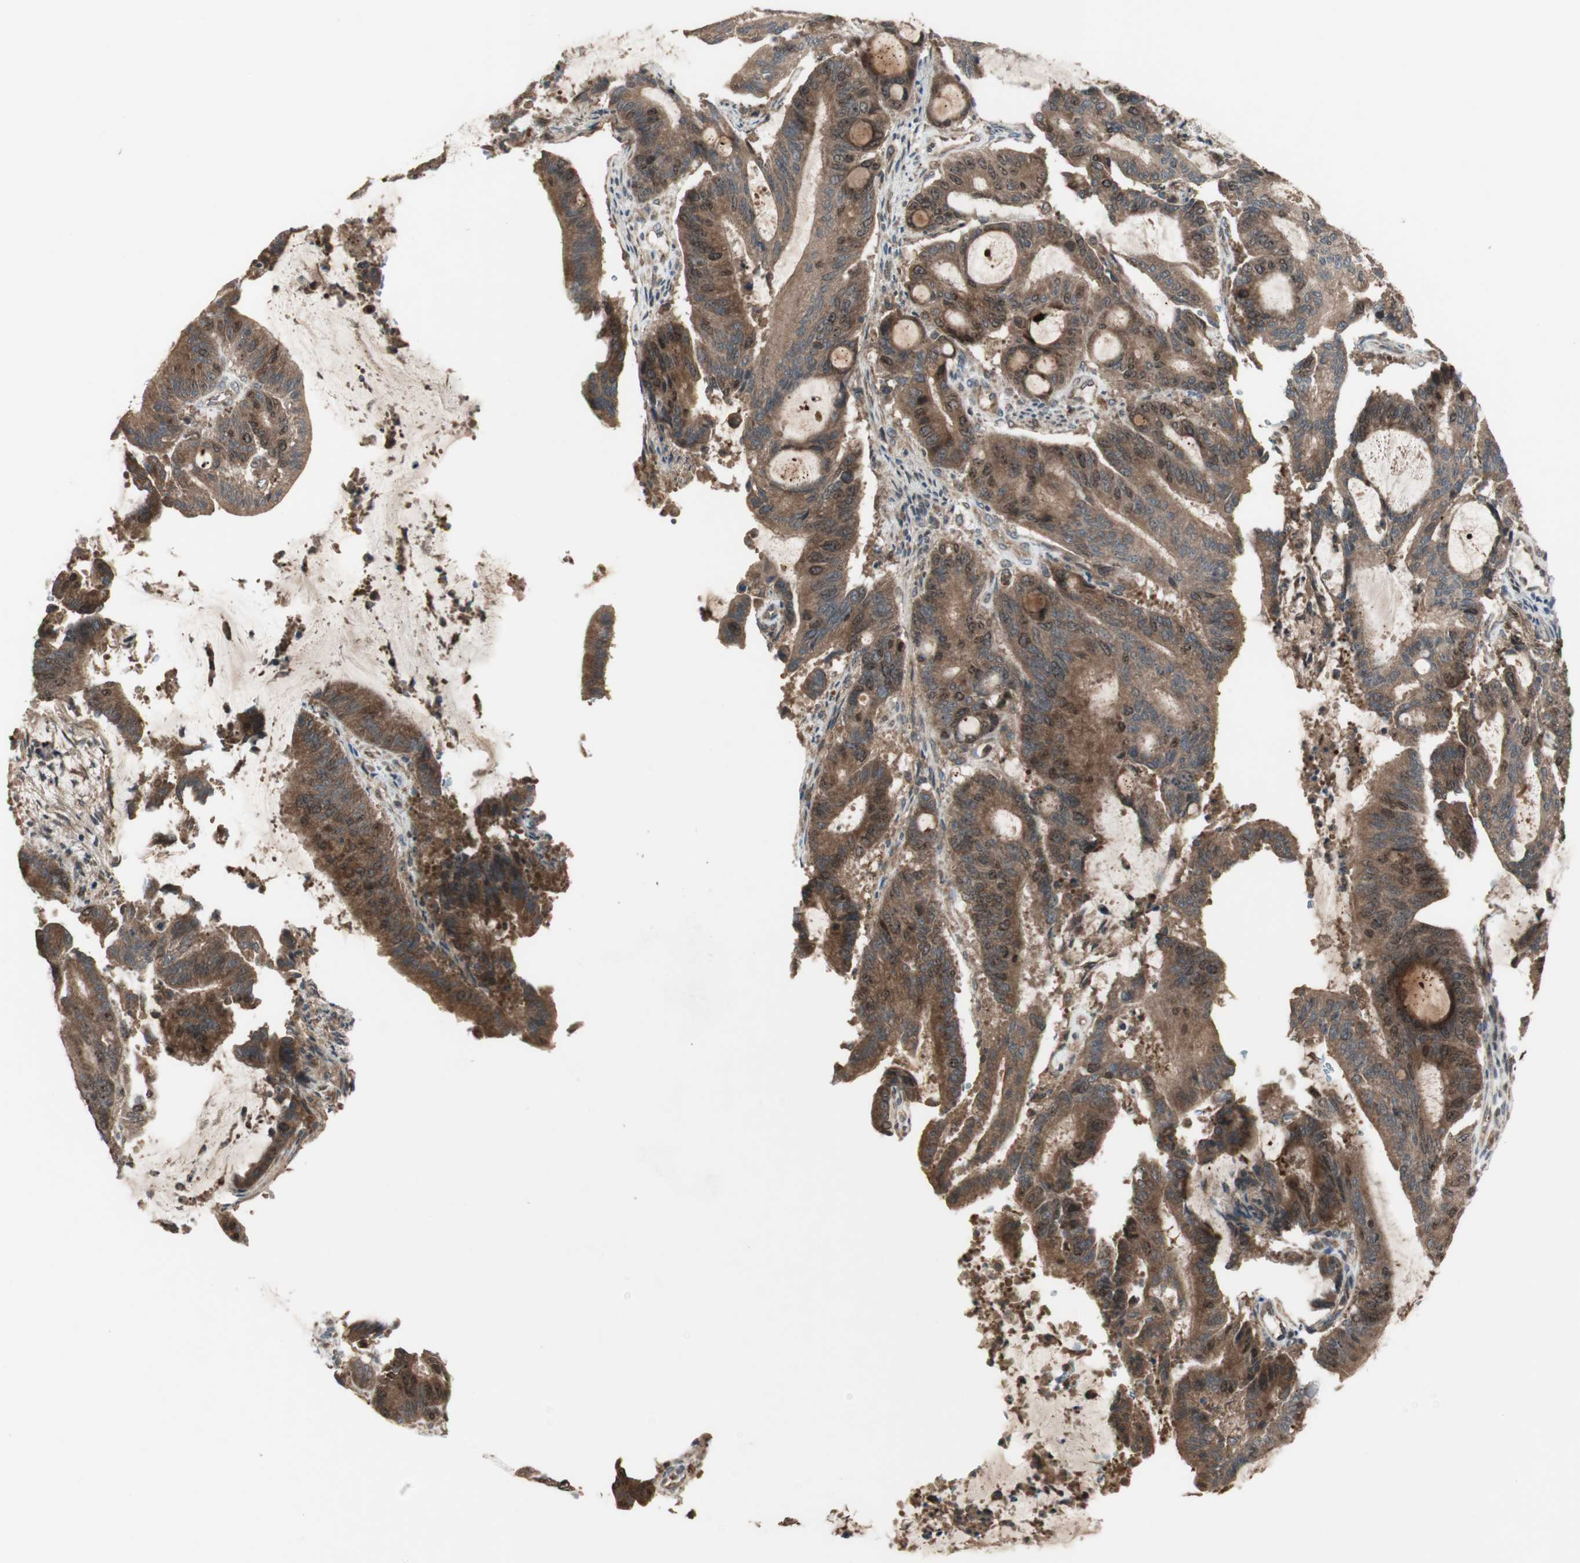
{"staining": {"intensity": "strong", "quantity": ">75%", "location": "cytoplasmic/membranous,nuclear"}, "tissue": "liver cancer", "cell_type": "Tumor cells", "image_type": "cancer", "snomed": [{"axis": "morphology", "description": "Cholangiocarcinoma"}, {"axis": "topography", "description": "Liver"}], "caption": "Protein staining displays strong cytoplasmic/membranous and nuclear staining in approximately >75% of tumor cells in liver cholangiocarcinoma.", "gene": "ATP6AP2", "patient": {"sex": "female", "age": 73}}